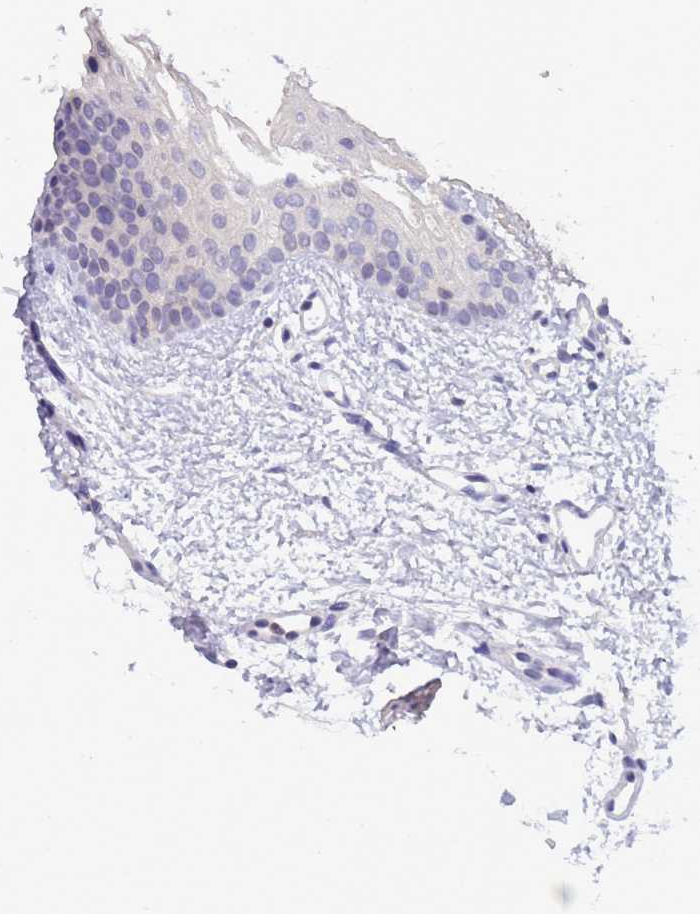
{"staining": {"intensity": "negative", "quantity": "none", "location": "none"}, "tissue": "oral mucosa", "cell_type": "Squamous epithelial cells", "image_type": "normal", "snomed": [{"axis": "morphology", "description": "Normal tissue, NOS"}, {"axis": "topography", "description": "Oral tissue"}], "caption": "This is an immunohistochemistry micrograph of unremarkable human oral mucosa. There is no staining in squamous epithelial cells.", "gene": "CD53", "patient": {"sex": "female", "age": 68}}